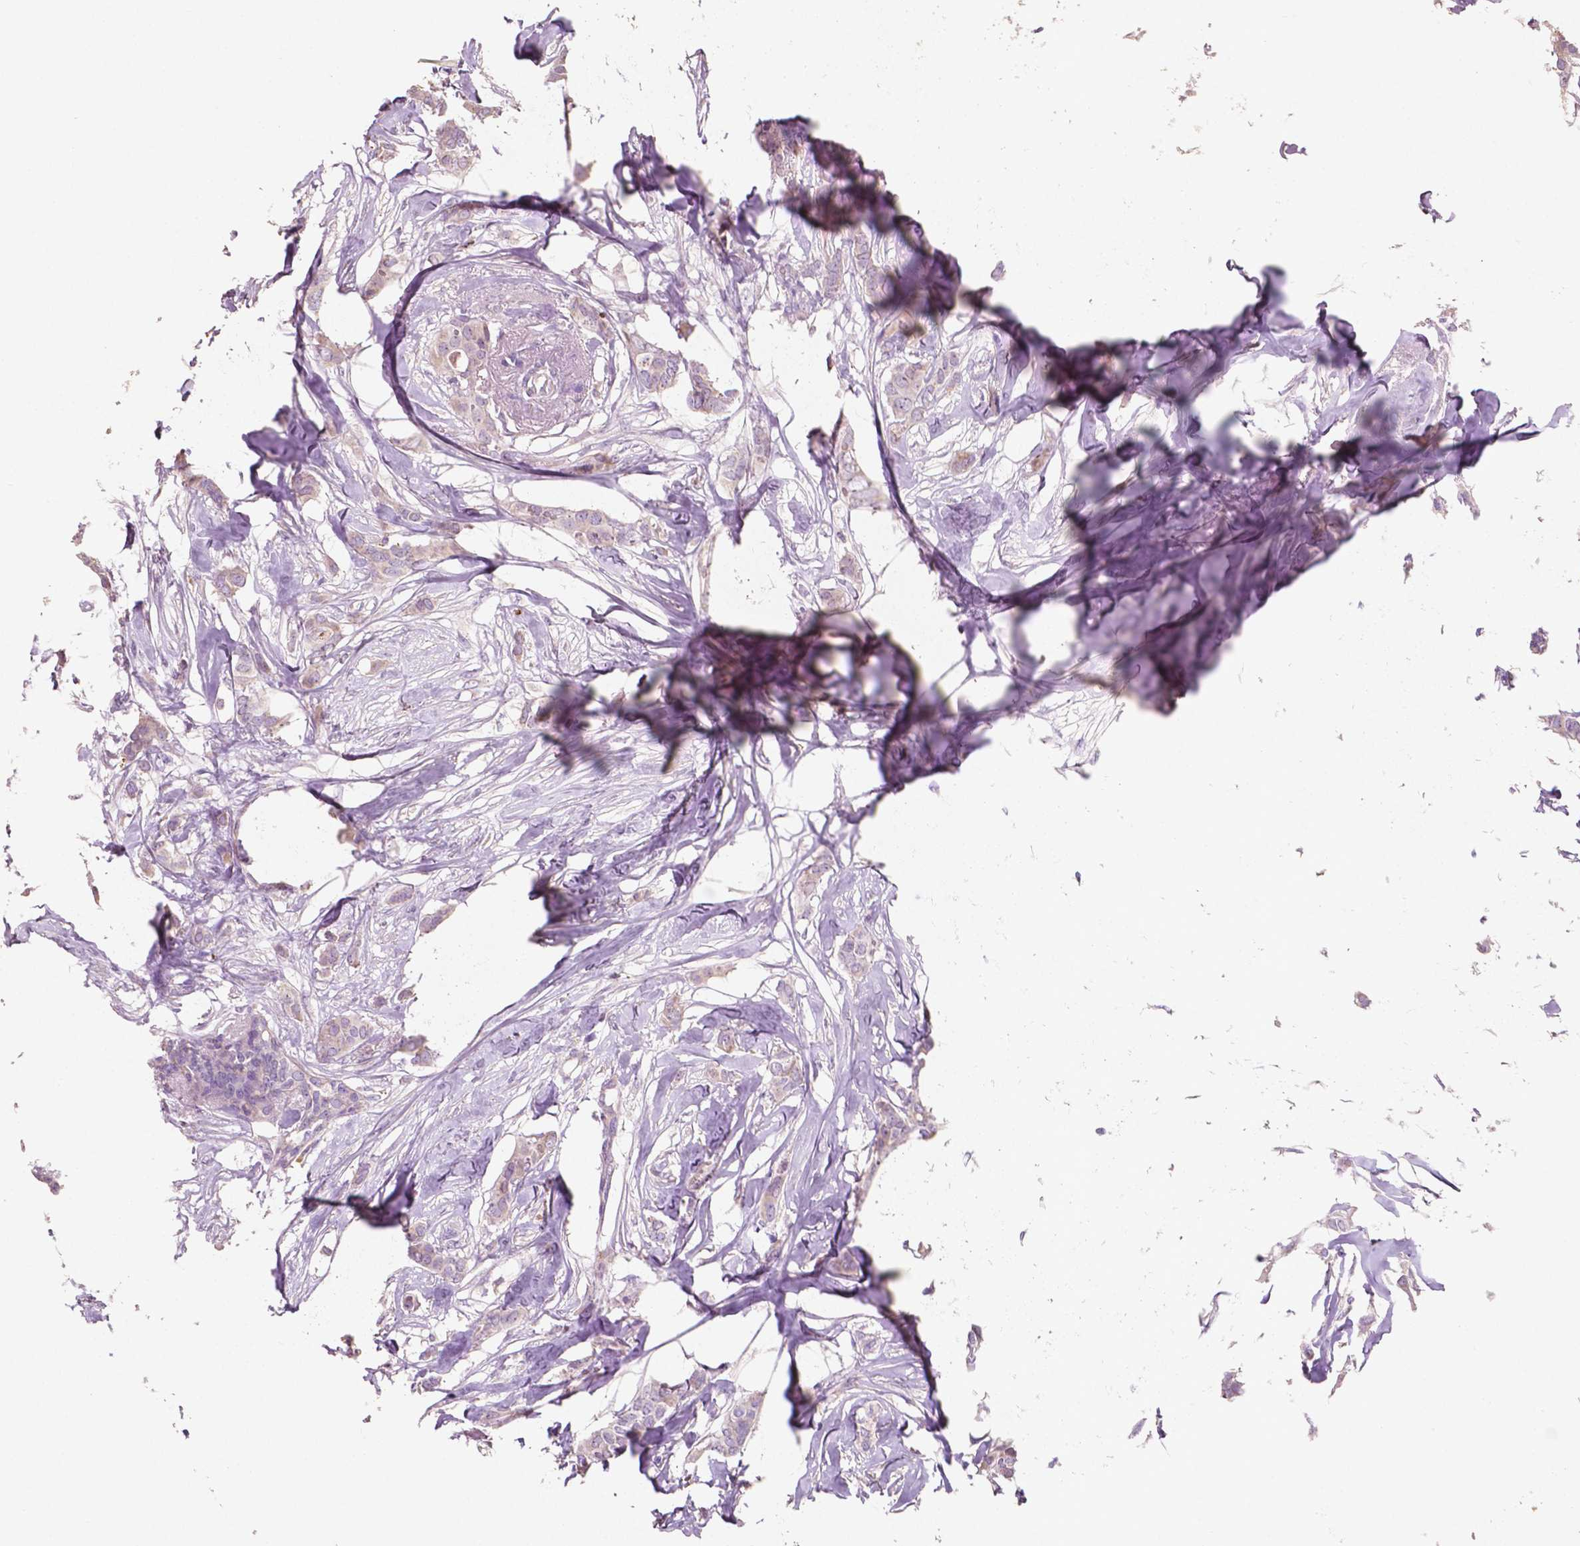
{"staining": {"intensity": "weak", "quantity": "25%-75%", "location": "cytoplasmic/membranous"}, "tissue": "breast cancer", "cell_type": "Tumor cells", "image_type": "cancer", "snomed": [{"axis": "morphology", "description": "Duct carcinoma"}, {"axis": "topography", "description": "Breast"}], "caption": "This is a photomicrograph of immunohistochemistry (IHC) staining of breast cancer, which shows weak expression in the cytoplasmic/membranous of tumor cells.", "gene": "LRP1B", "patient": {"sex": "female", "age": 62}}